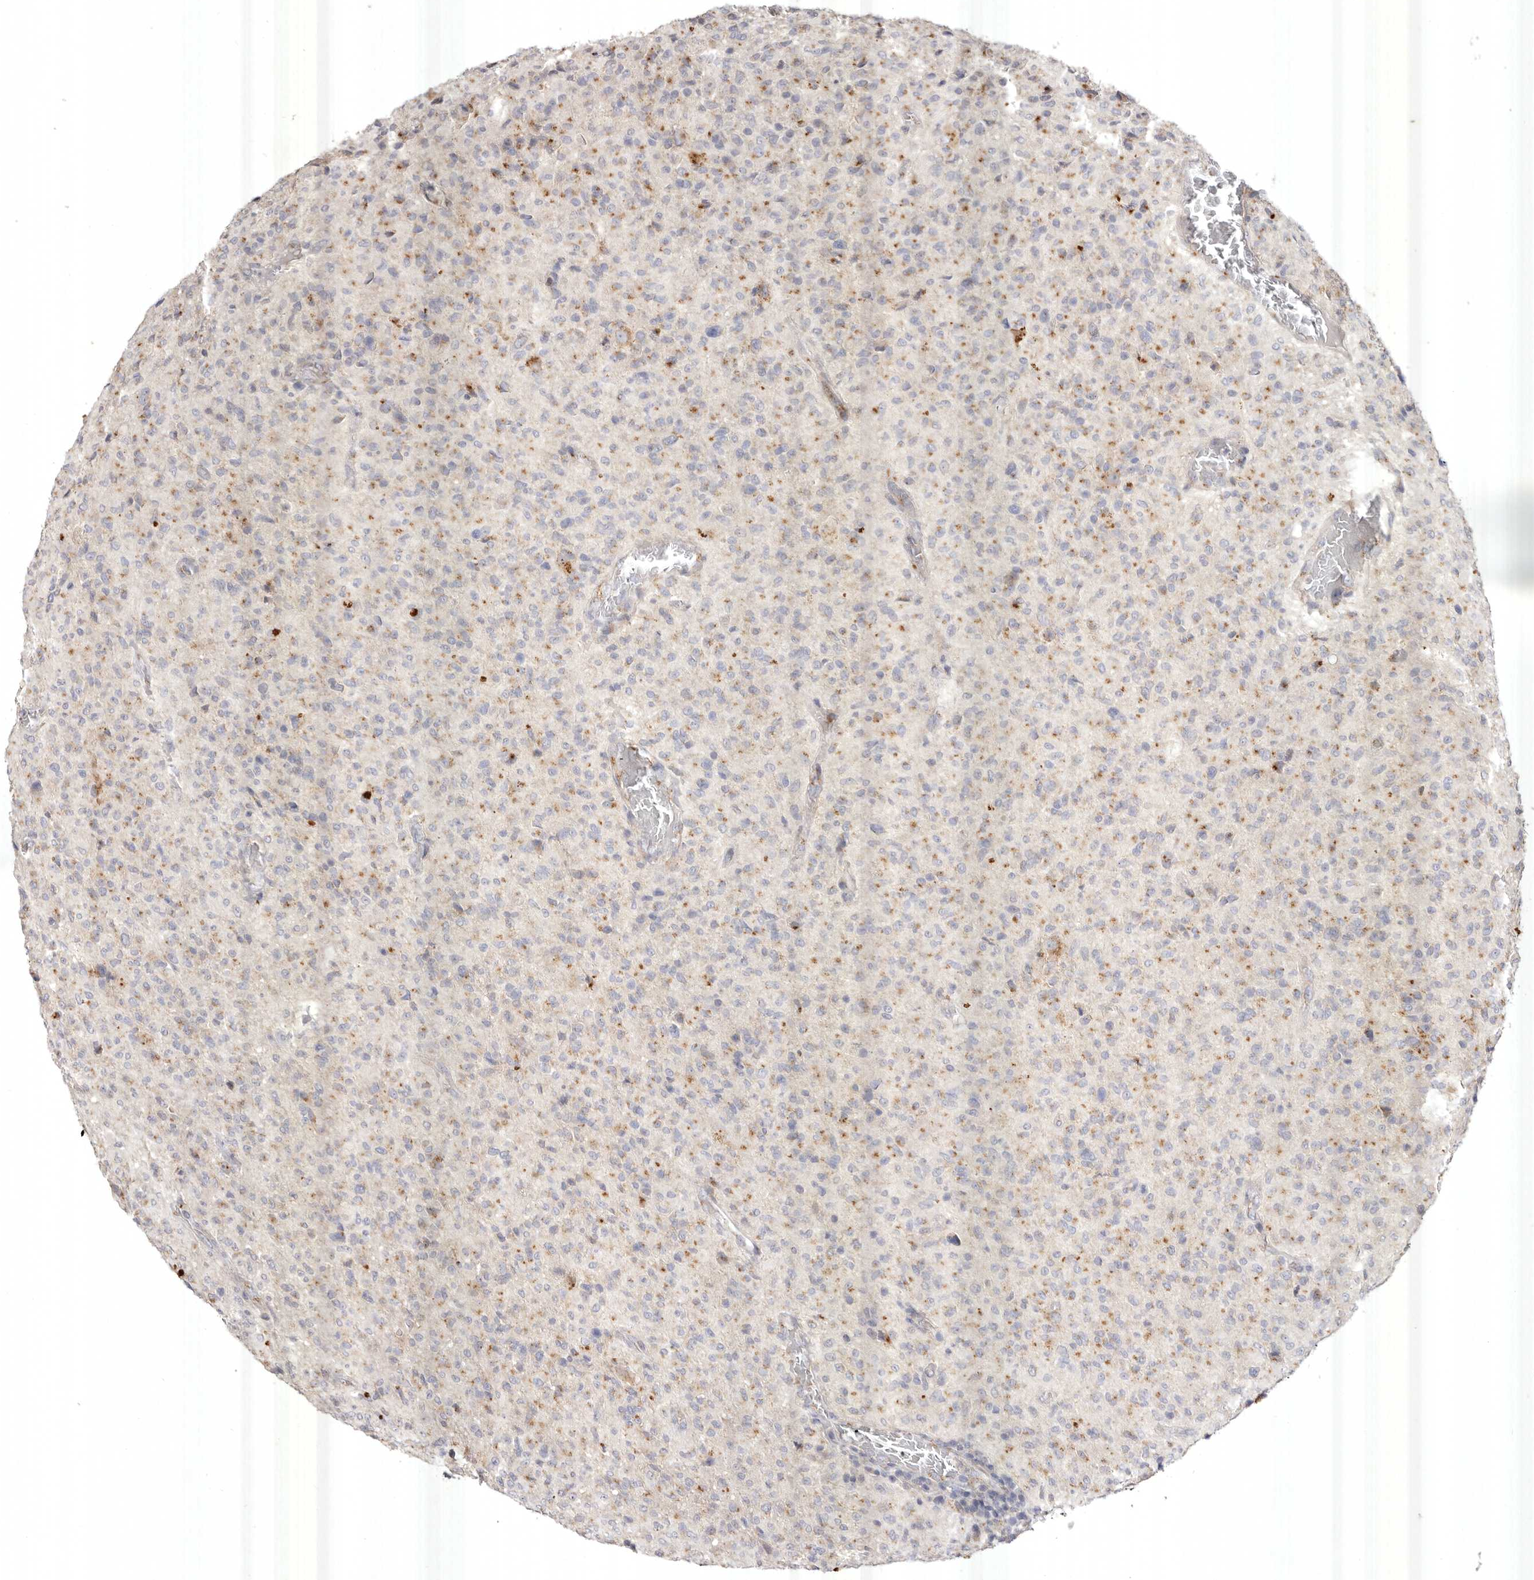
{"staining": {"intensity": "moderate", "quantity": "25%-75%", "location": "cytoplasmic/membranous"}, "tissue": "glioma", "cell_type": "Tumor cells", "image_type": "cancer", "snomed": [{"axis": "morphology", "description": "Glioma, malignant, High grade"}, {"axis": "topography", "description": "Brain"}], "caption": "The immunohistochemical stain labels moderate cytoplasmic/membranous staining in tumor cells of glioma tissue.", "gene": "USP24", "patient": {"sex": "female", "age": 57}}